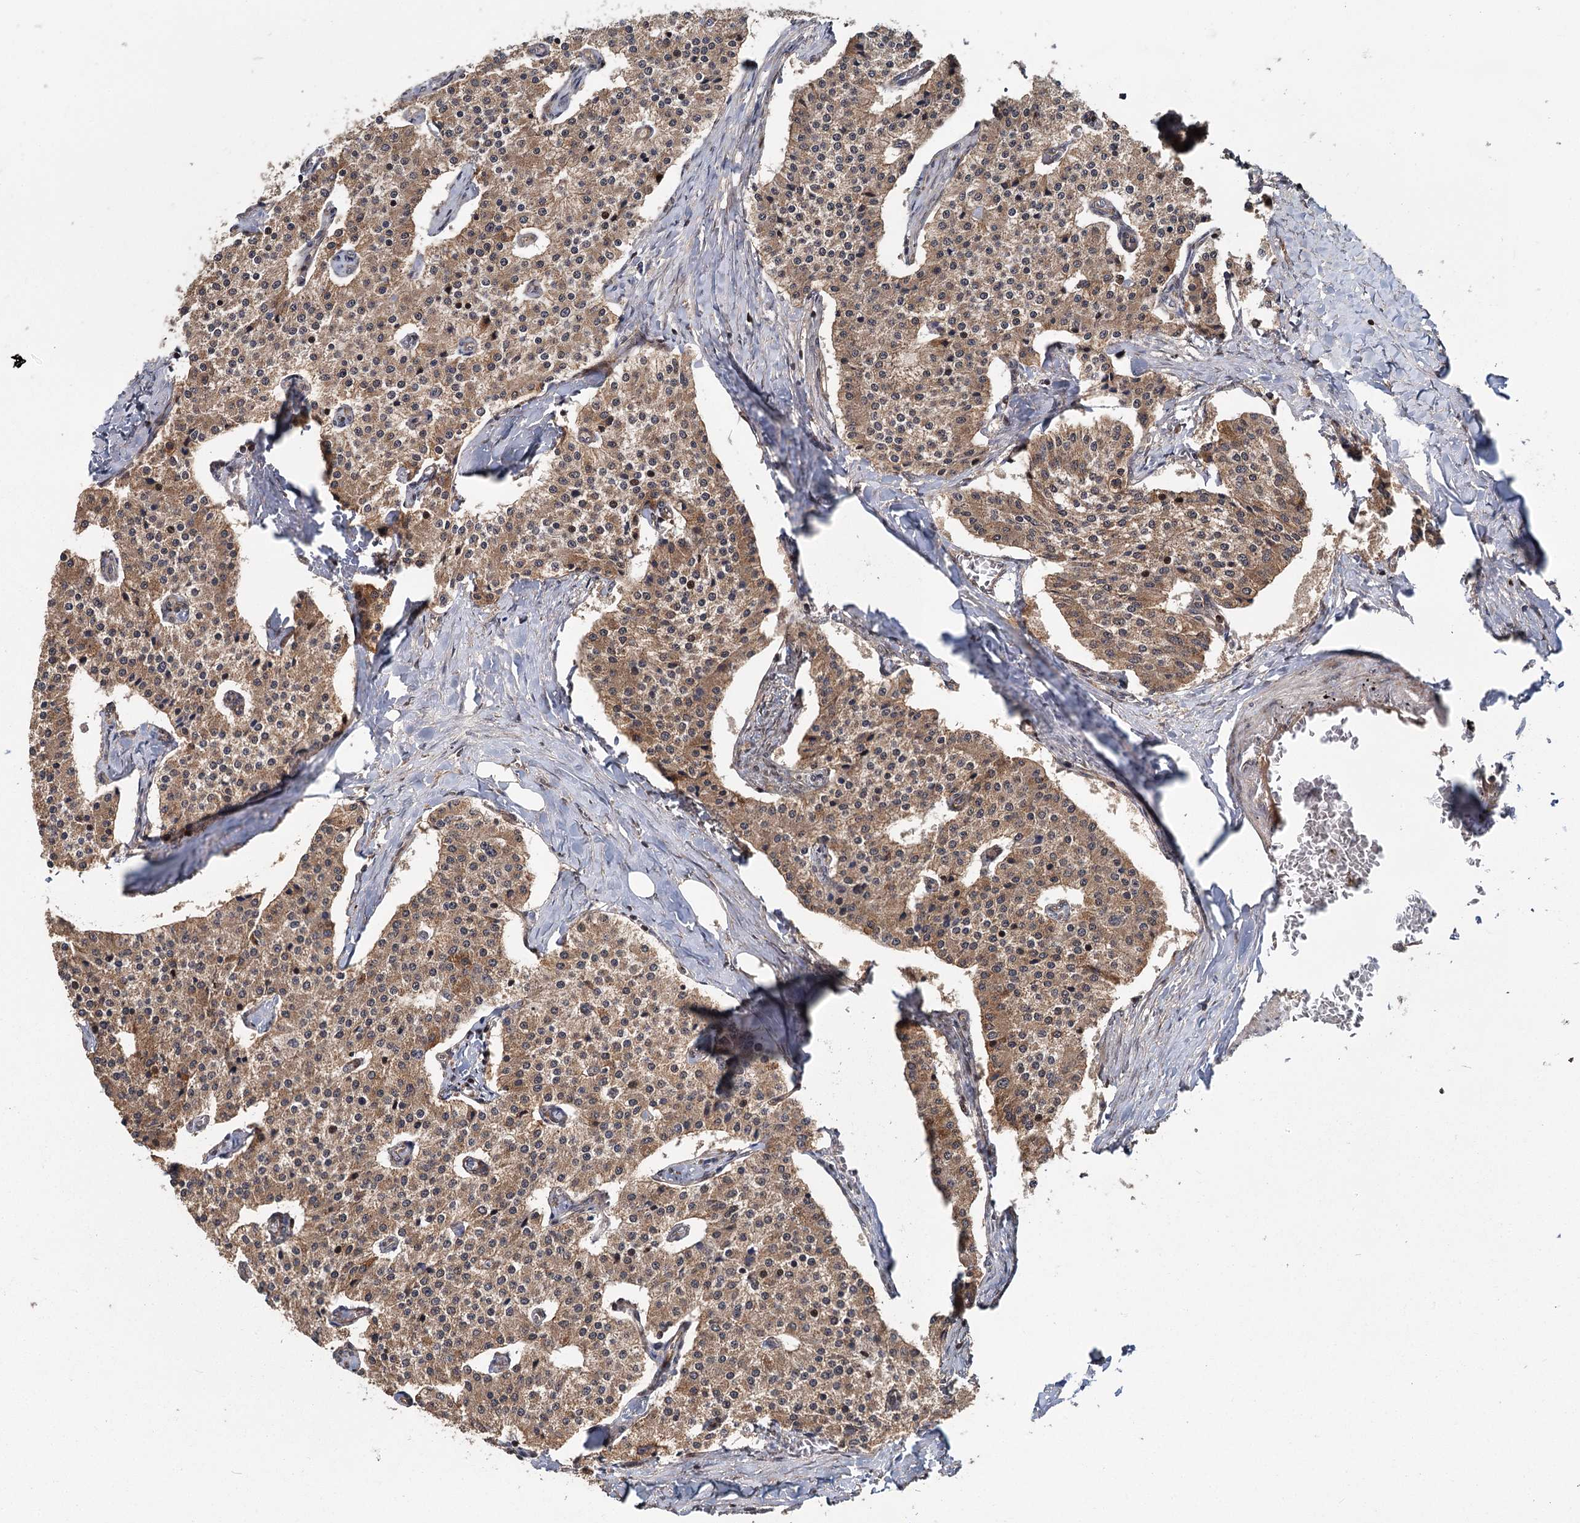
{"staining": {"intensity": "moderate", "quantity": ">75%", "location": "cytoplasmic/membranous"}, "tissue": "carcinoid", "cell_type": "Tumor cells", "image_type": "cancer", "snomed": [{"axis": "morphology", "description": "Carcinoid, malignant, NOS"}, {"axis": "topography", "description": "Colon"}], "caption": "A micrograph of carcinoid stained for a protein reveals moderate cytoplasmic/membranous brown staining in tumor cells. (DAB (3,3'-diaminobenzidine) IHC with brightfield microscopy, high magnification).", "gene": "MYG1", "patient": {"sex": "female", "age": 52}}